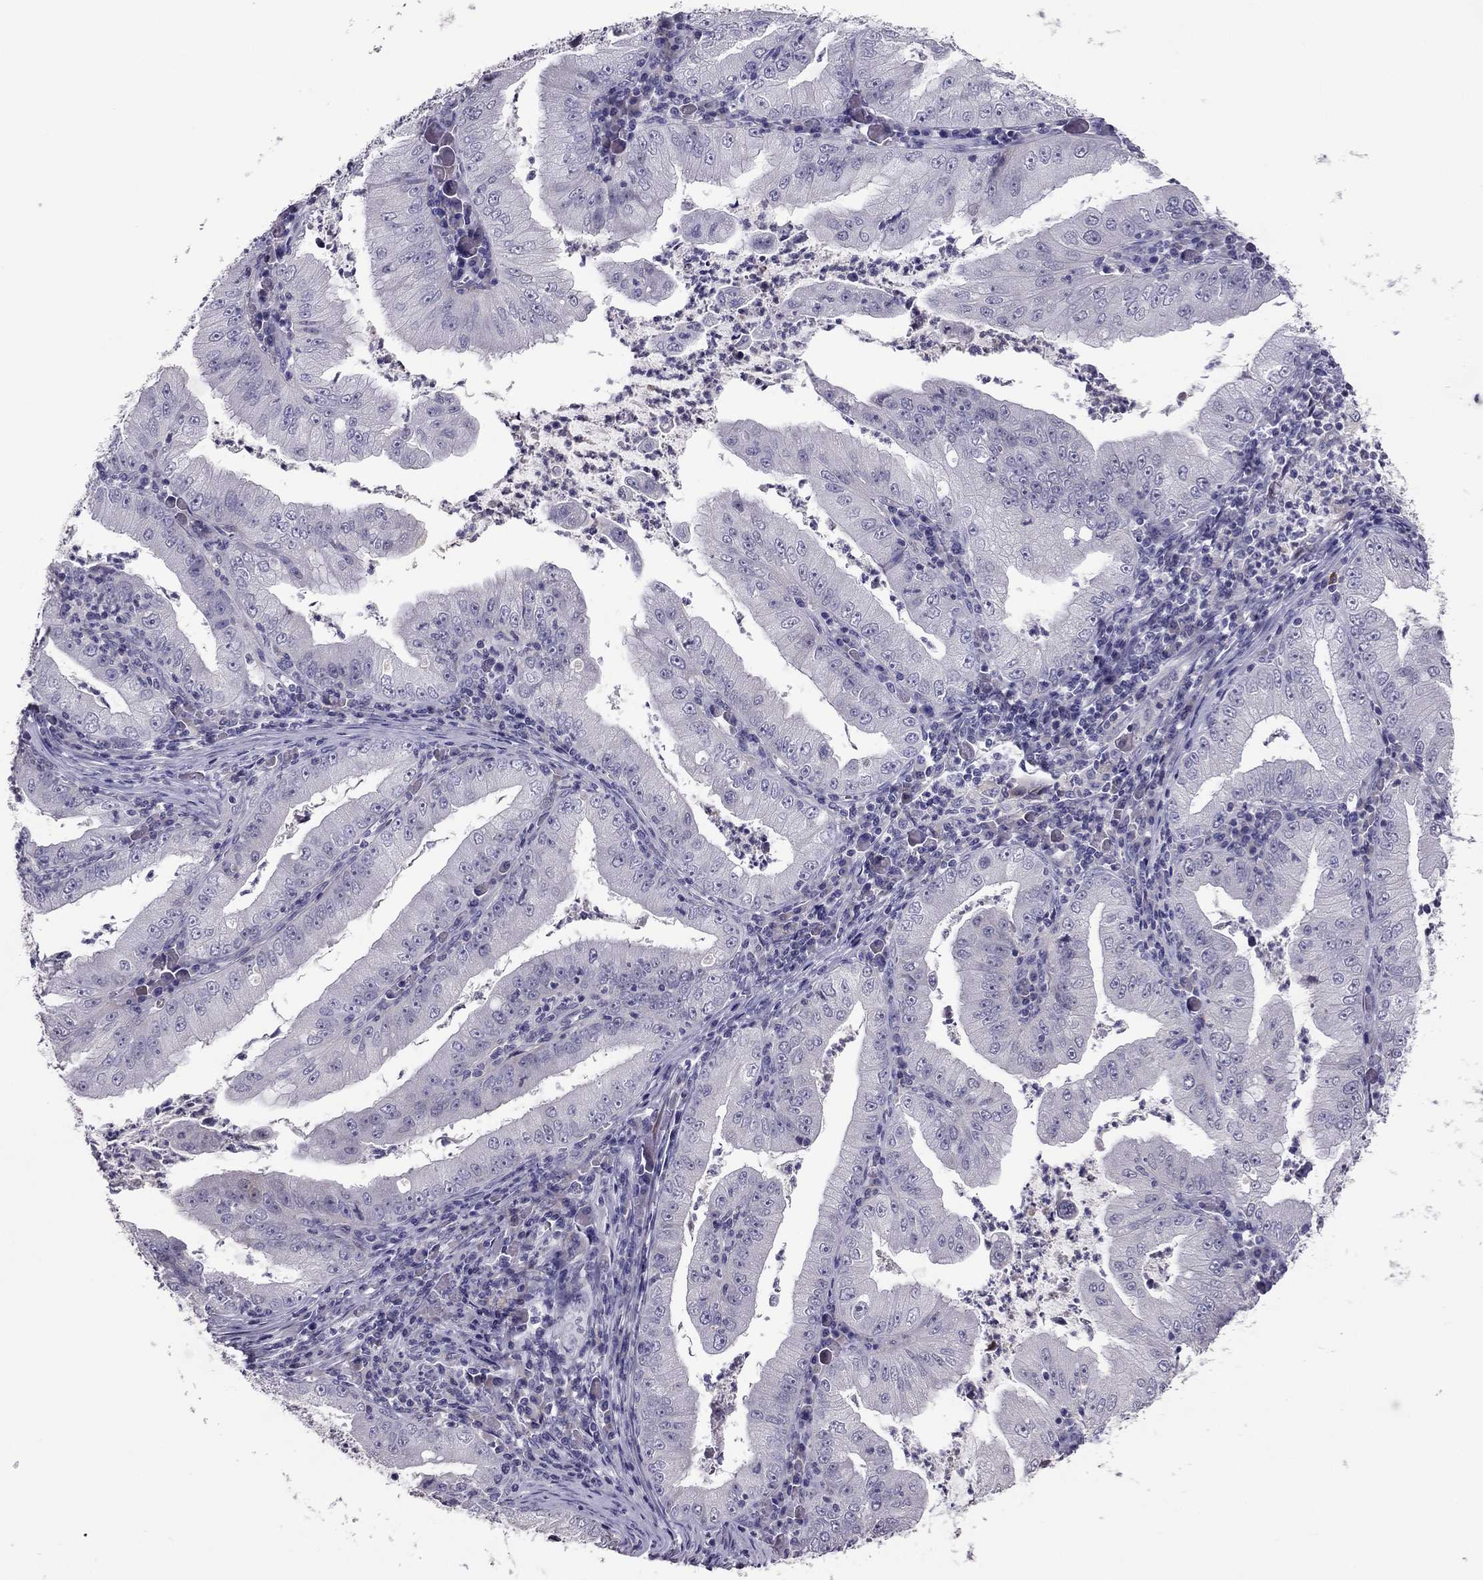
{"staining": {"intensity": "negative", "quantity": "none", "location": "none"}, "tissue": "stomach cancer", "cell_type": "Tumor cells", "image_type": "cancer", "snomed": [{"axis": "morphology", "description": "Adenocarcinoma, NOS"}, {"axis": "topography", "description": "Stomach"}], "caption": "Immunohistochemical staining of human stomach cancer (adenocarcinoma) demonstrates no significant expression in tumor cells. The staining is performed using DAB brown chromogen with nuclei counter-stained in using hematoxylin.", "gene": "RGS8", "patient": {"sex": "male", "age": 76}}